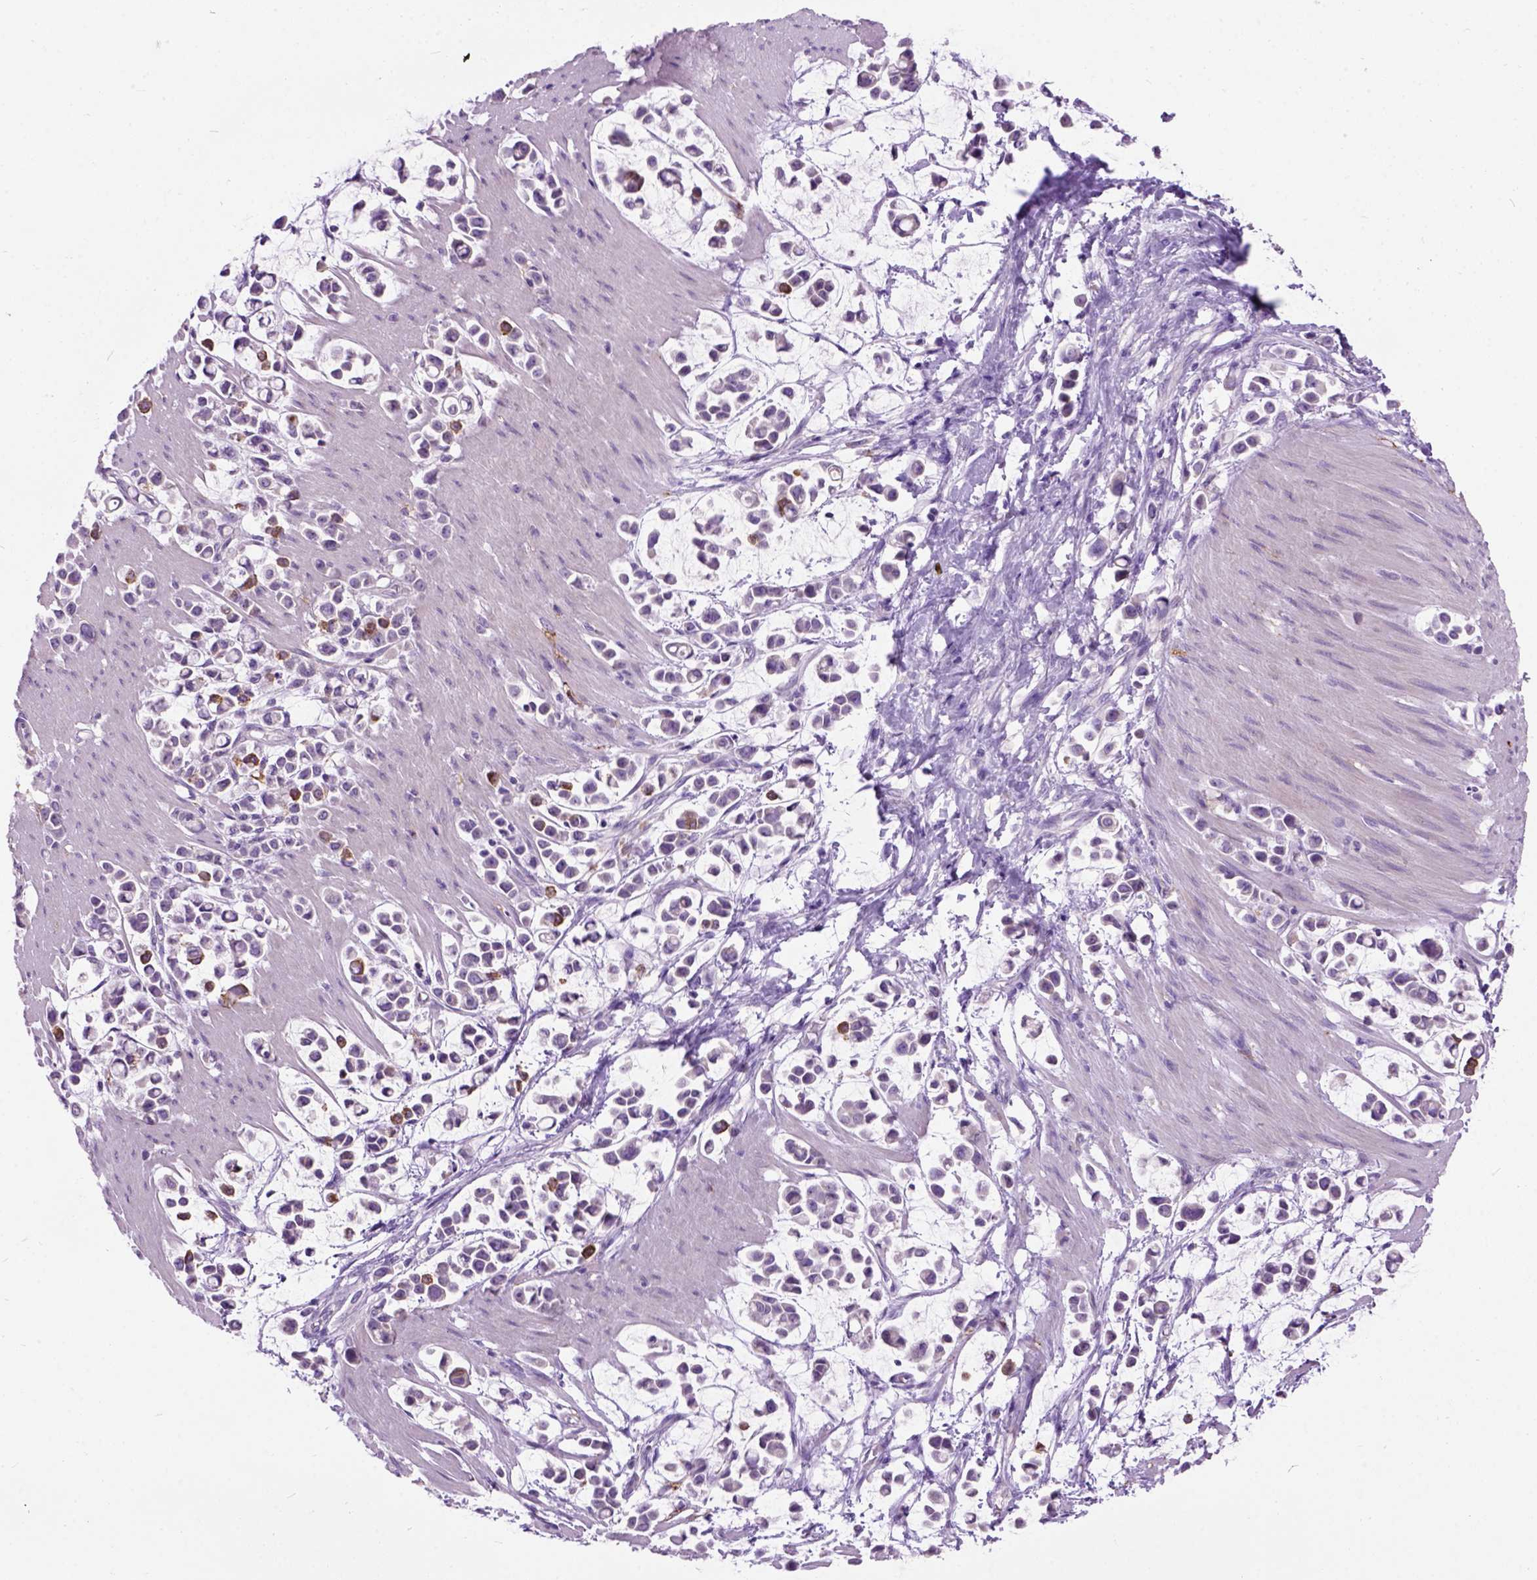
{"staining": {"intensity": "moderate", "quantity": "<25%", "location": "cytoplasmic/membranous"}, "tissue": "stomach cancer", "cell_type": "Tumor cells", "image_type": "cancer", "snomed": [{"axis": "morphology", "description": "Adenocarcinoma, NOS"}, {"axis": "topography", "description": "Stomach"}], "caption": "Human stomach adenocarcinoma stained with a brown dye exhibits moderate cytoplasmic/membranous positive staining in about <25% of tumor cells.", "gene": "MAPT", "patient": {"sex": "male", "age": 82}}